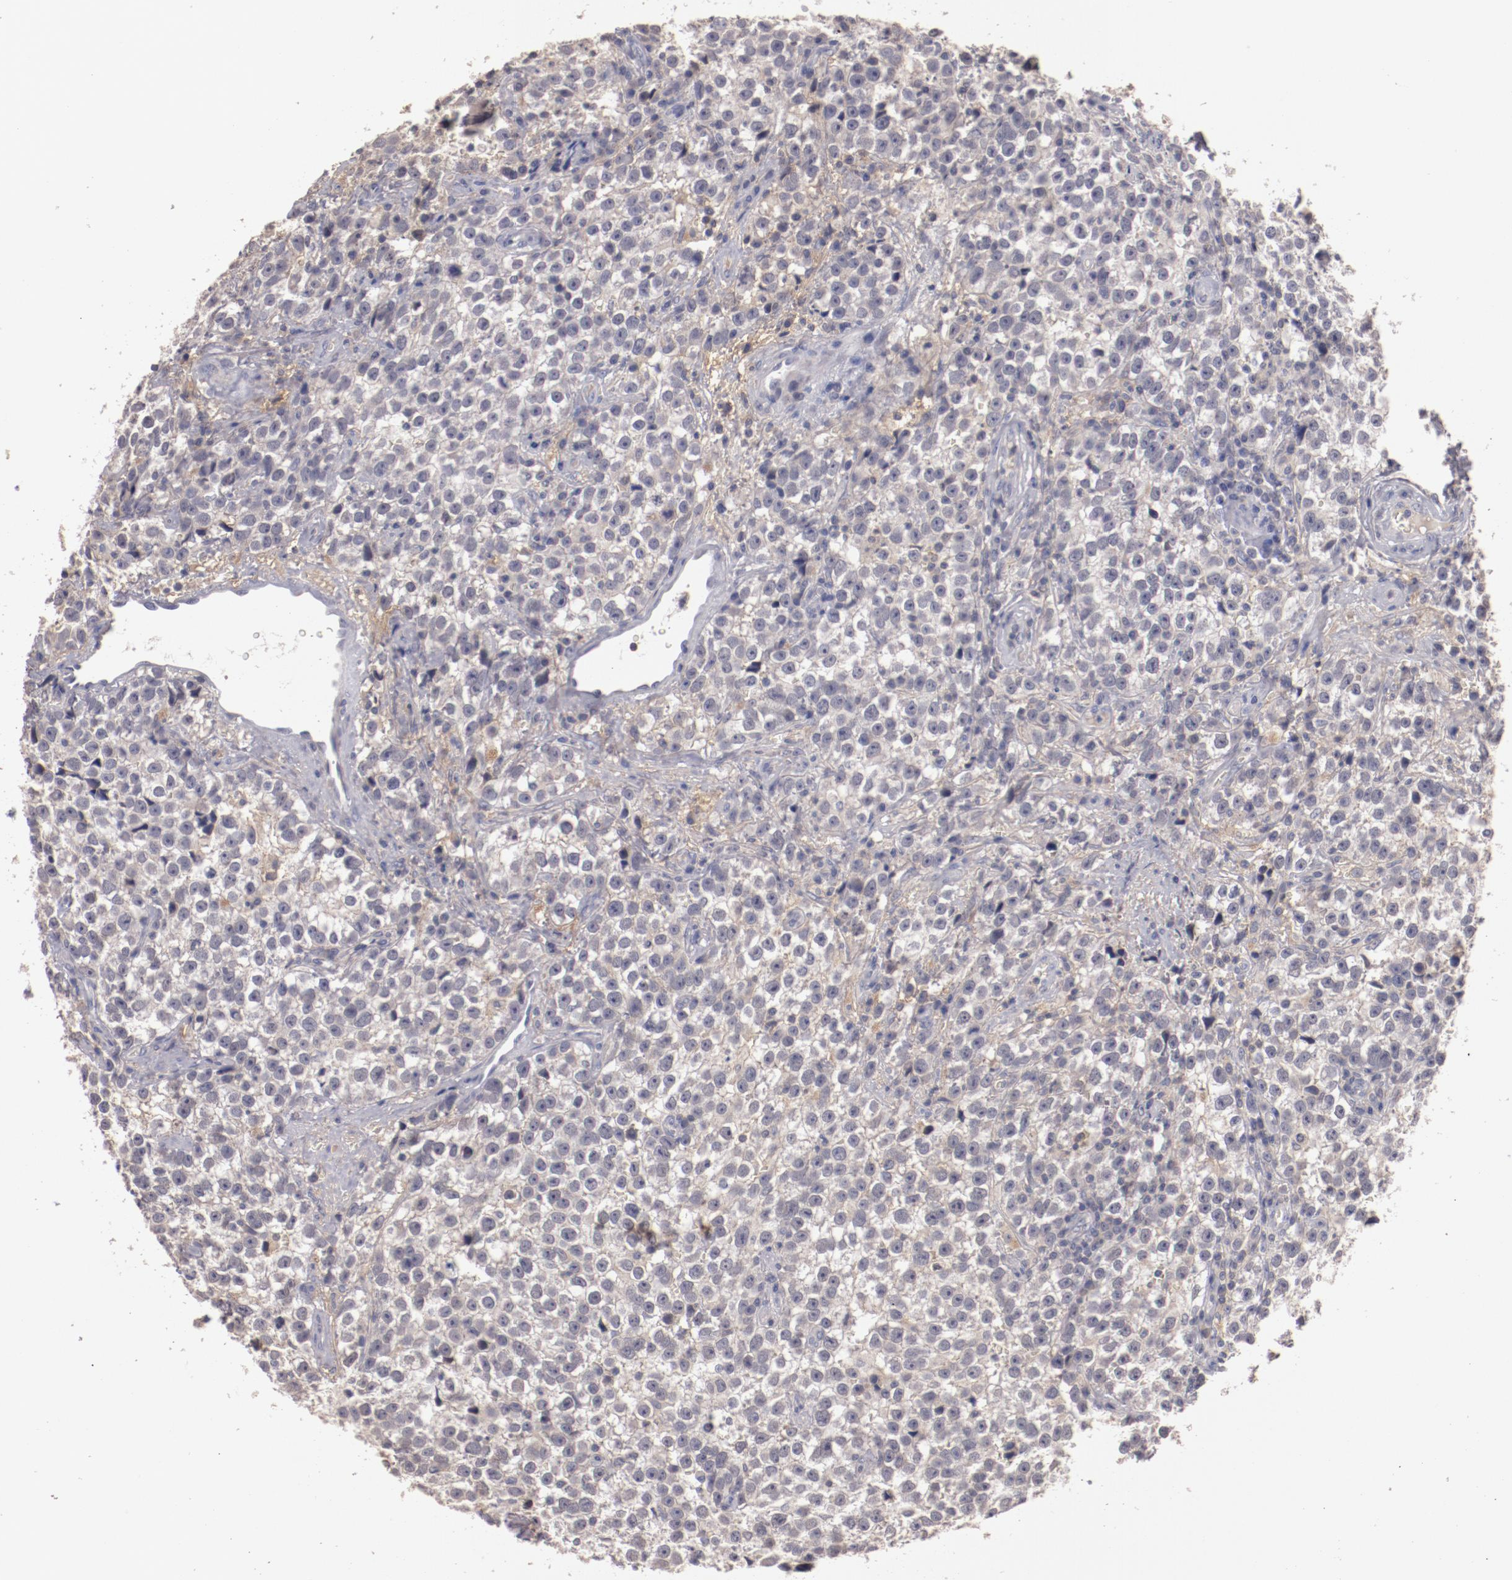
{"staining": {"intensity": "negative", "quantity": "none", "location": "none"}, "tissue": "testis cancer", "cell_type": "Tumor cells", "image_type": "cancer", "snomed": [{"axis": "morphology", "description": "Seminoma, NOS"}, {"axis": "topography", "description": "Testis"}], "caption": "Immunohistochemical staining of human seminoma (testis) shows no significant staining in tumor cells. (DAB immunohistochemistry (IHC) visualized using brightfield microscopy, high magnification).", "gene": "MBL2", "patient": {"sex": "male", "age": 38}}